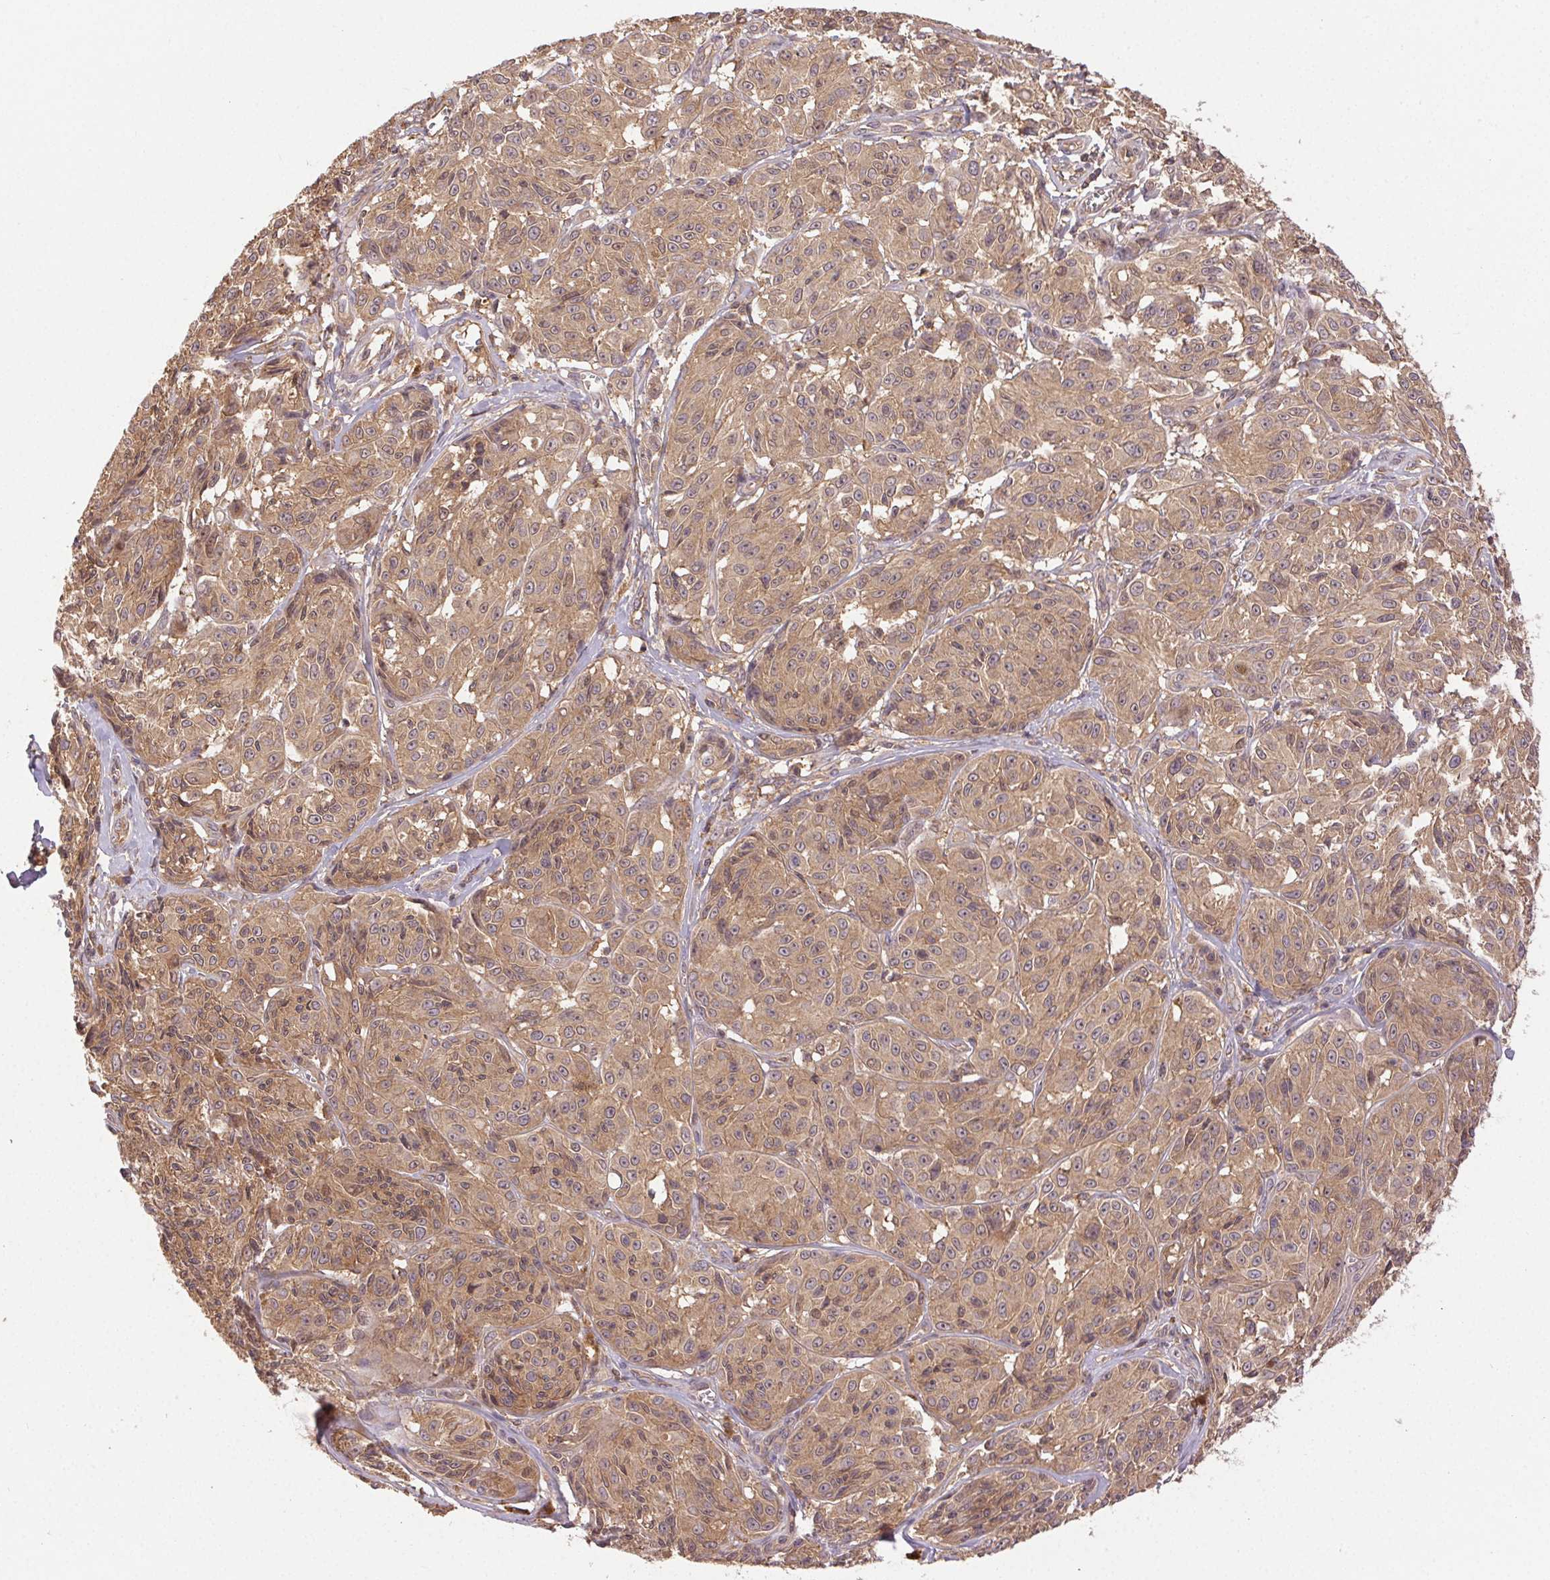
{"staining": {"intensity": "moderate", "quantity": ">75%", "location": "cytoplasmic/membranous"}, "tissue": "melanoma", "cell_type": "Tumor cells", "image_type": "cancer", "snomed": [{"axis": "morphology", "description": "Malignant melanoma, NOS"}, {"axis": "topography", "description": "Skin"}], "caption": "Moderate cytoplasmic/membranous protein staining is identified in about >75% of tumor cells in malignant melanoma.", "gene": "GDI2", "patient": {"sex": "male", "age": 91}}